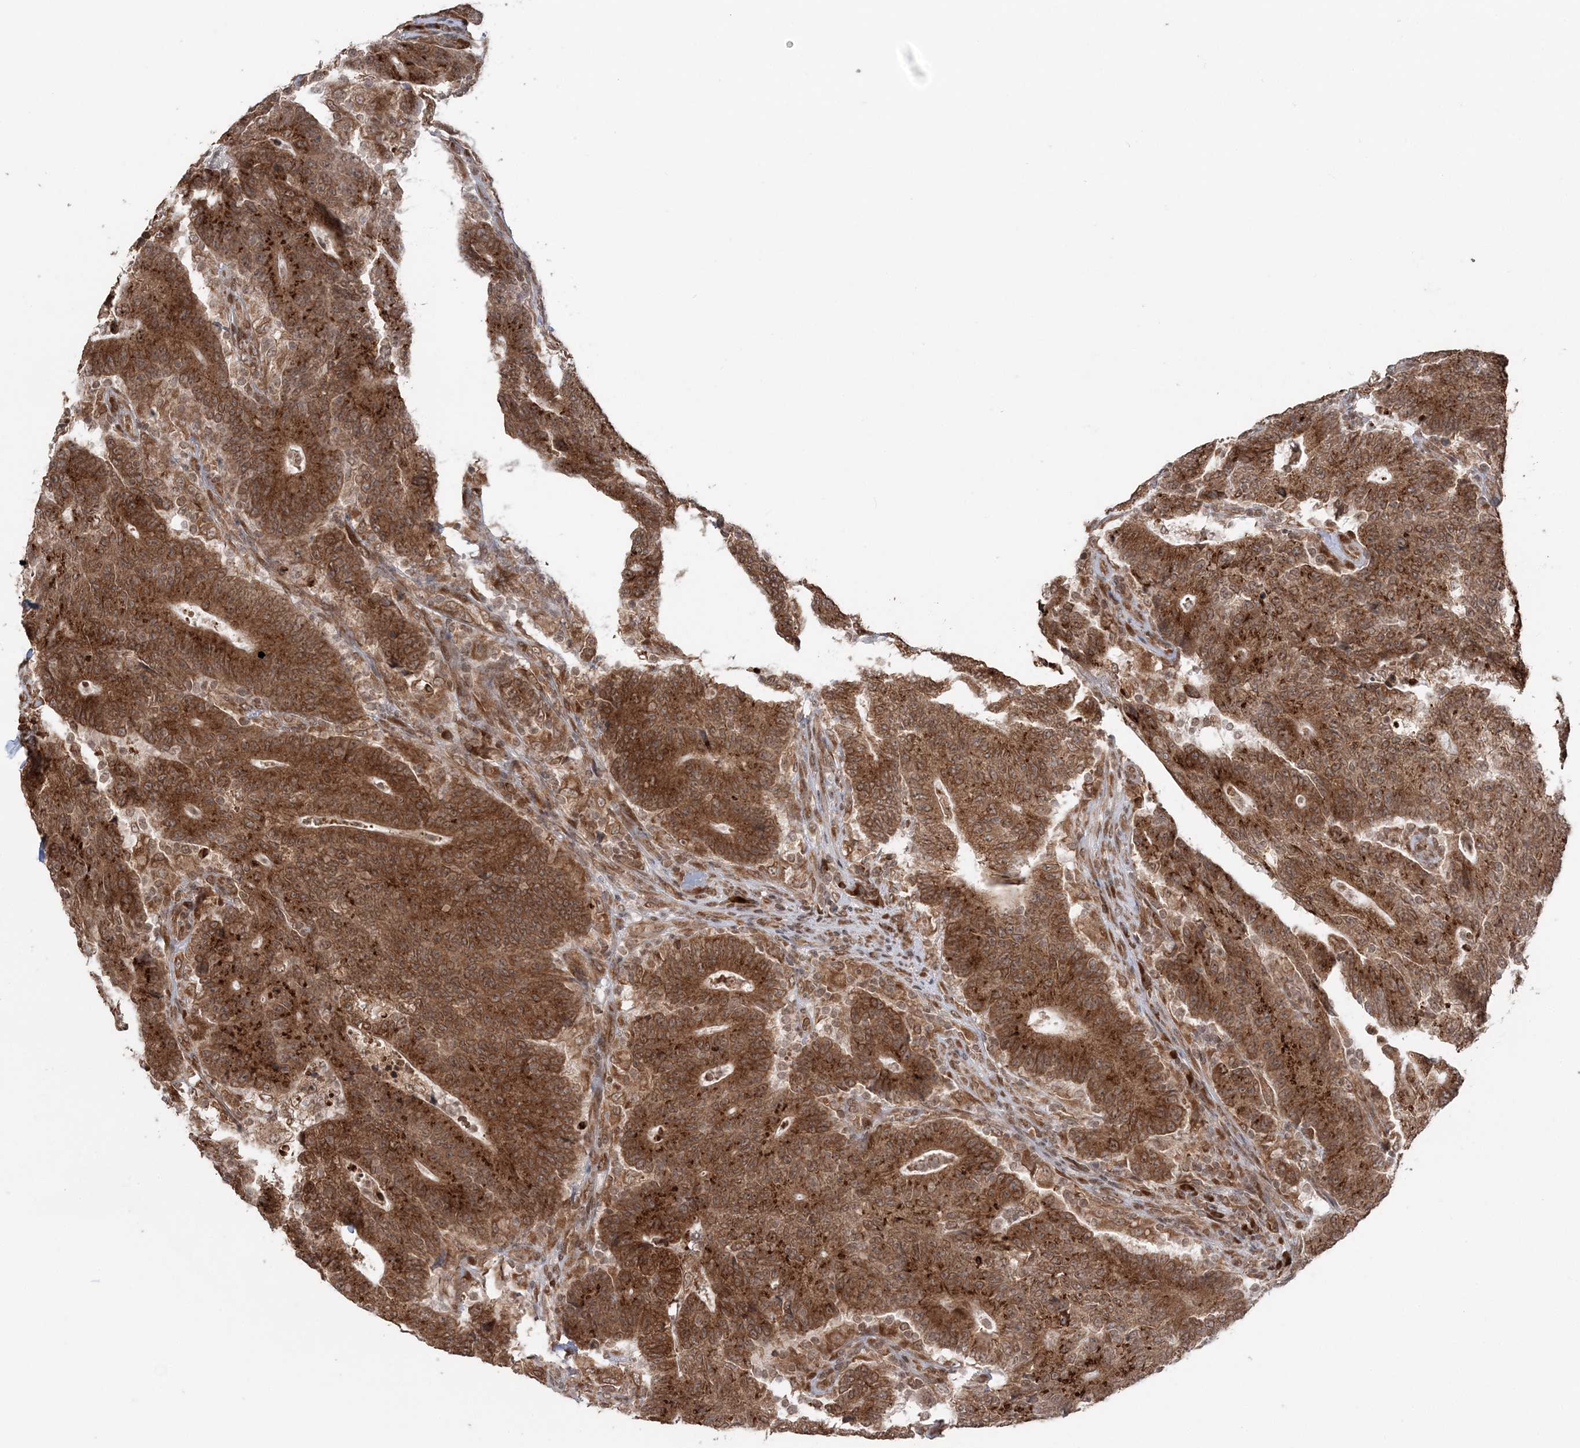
{"staining": {"intensity": "strong", "quantity": ">75%", "location": "cytoplasmic/membranous"}, "tissue": "colorectal cancer", "cell_type": "Tumor cells", "image_type": "cancer", "snomed": [{"axis": "morphology", "description": "Normal tissue, NOS"}, {"axis": "morphology", "description": "Adenocarcinoma, NOS"}, {"axis": "topography", "description": "Colon"}], "caption": "Strong cytoplasmic/membranous positivity for a protein is appreciated in approximately >75% of tumor cells of colorectal adenocarcinoma using IHC.", "gene": "TMED10", "patient": {"sex": "female", "age": 75}}